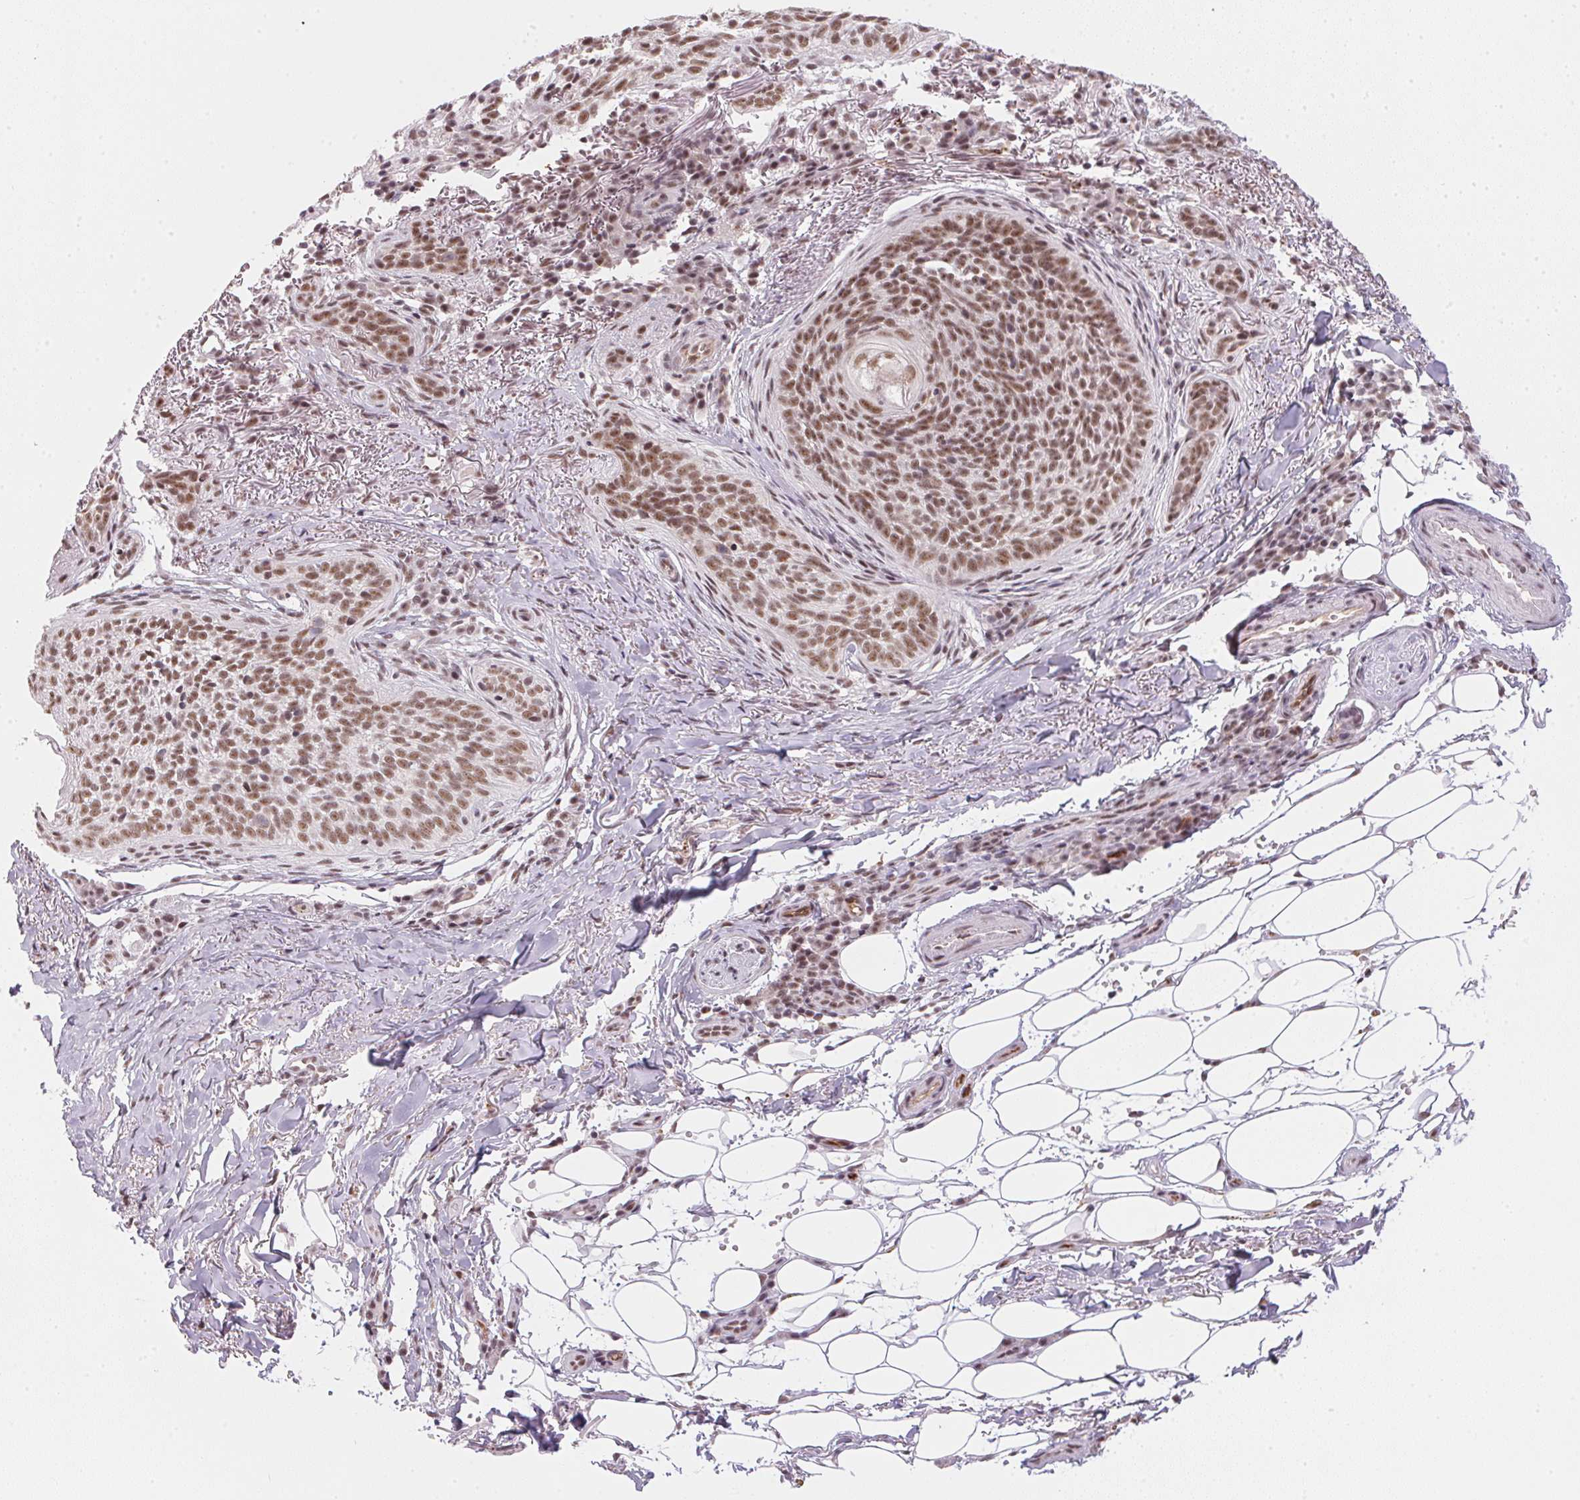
{"staining": {"intensity": "moderate", "quantity": ">75%", "location": "nuclear"}, "tissue": "skin cancer", "cell_type": "Tumor cells", "image_type": "cancer", "snomed": [{"axis": "morphology", "description": "Basal cell carcinoma"}, {"axis": "topography", "description": "Skin"}, {"axis": "topography", "description": "Skin of head"}], "caption": "Human skin basal cell carcinoma stained with a brown dye exhibits moderate nuclear positive expression in approximately >75% of tumor cells.", "gene": "SRSF7", "patient": {"sex": "male", "age": 62}}